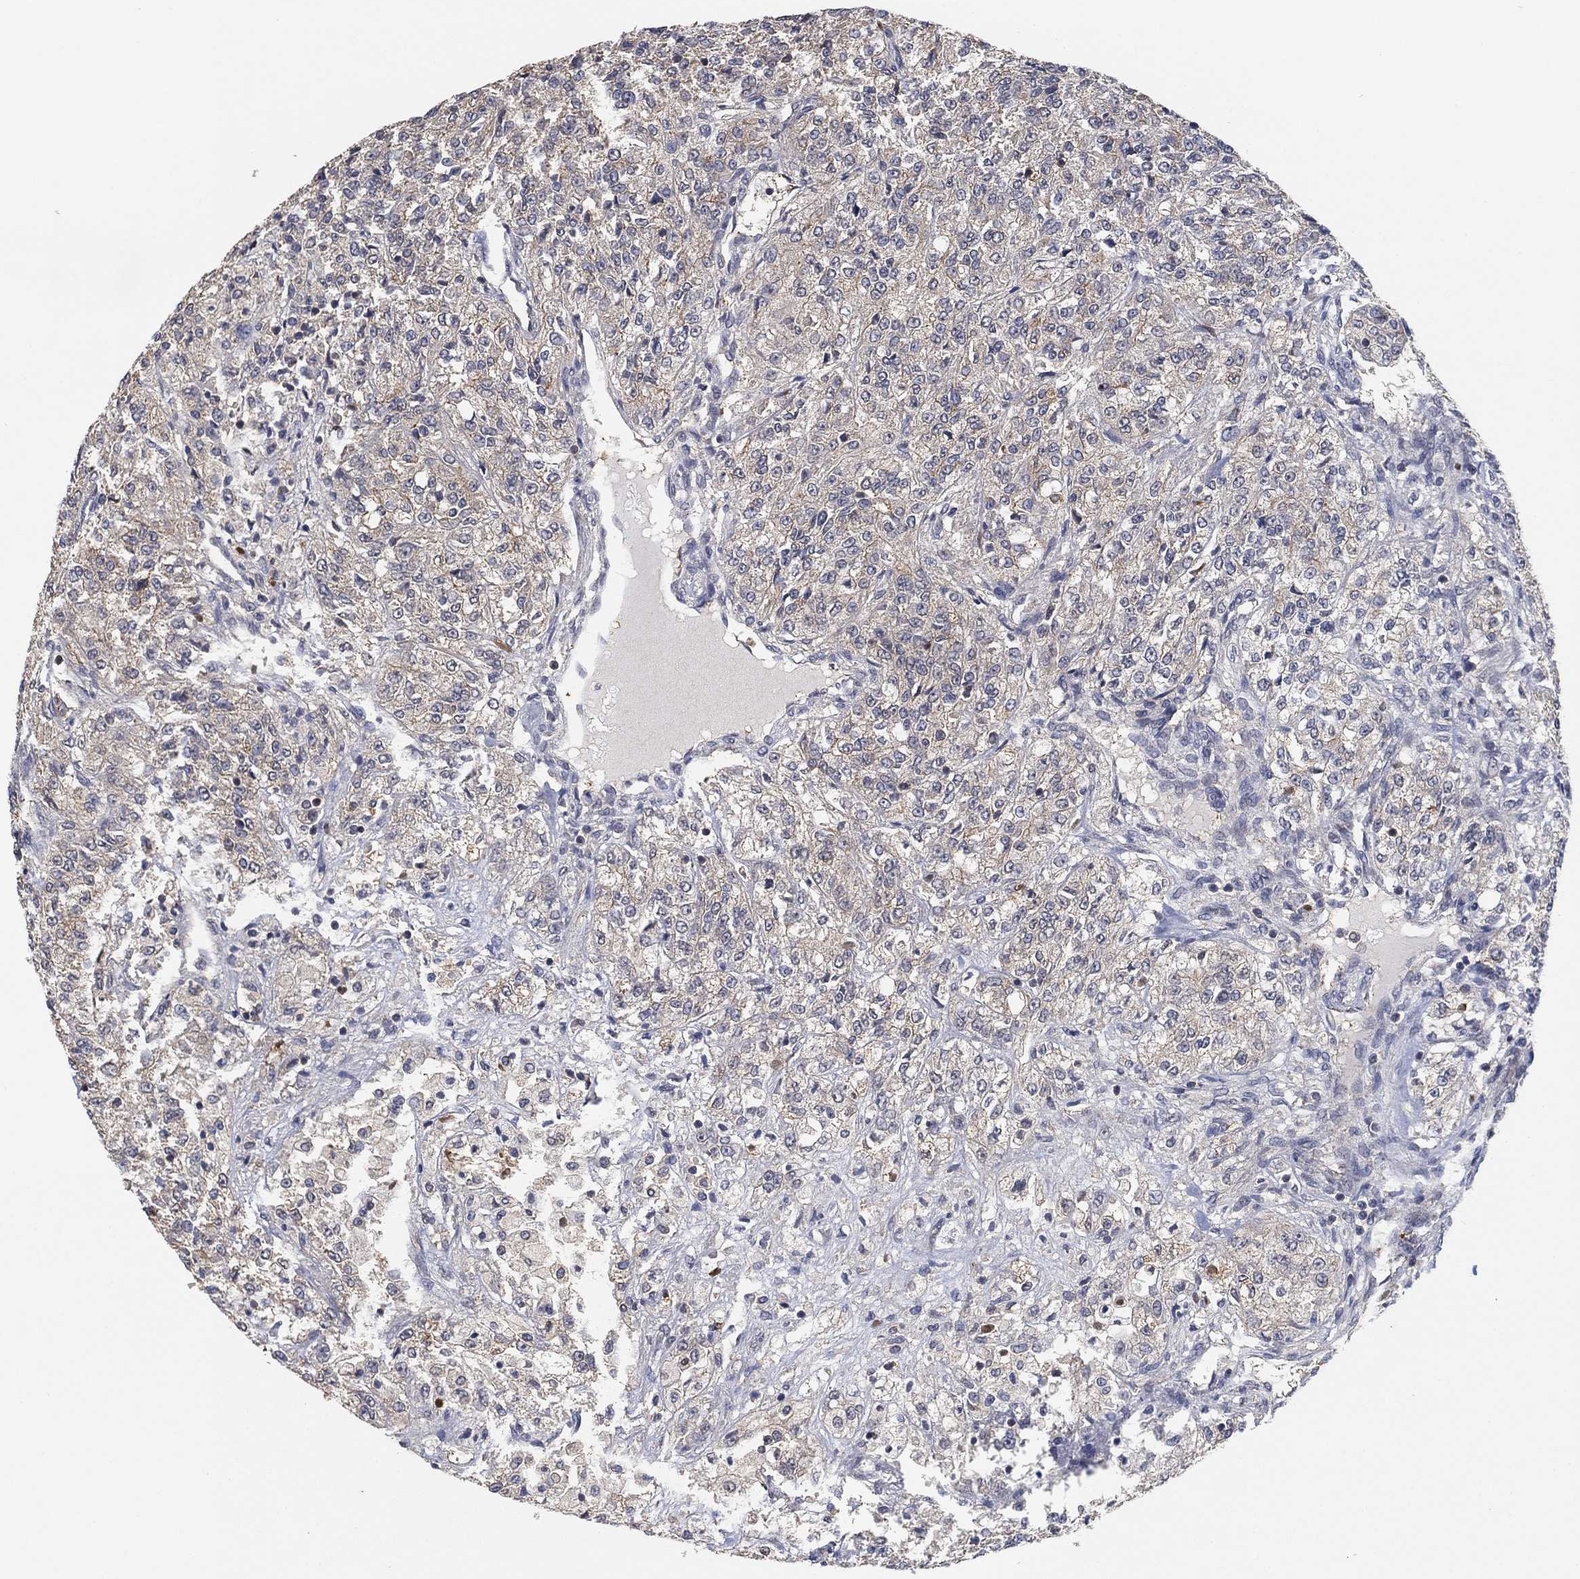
{"staining": {"intensity": "negative", "quantity": "none", "location": "none"}, "tissue": "renal cancer", "cell_type": "Tumor cells", "image_type": "cancer", "snomed": [{"axis": "morphology", "description": "Adenocarcinoma, NOS"}, {"axis": "topography", "description": "Kidney"}], "caption": "Immunohistochemistry (IHC) micrograph of neoplastic tissue: human renal adenocarcinoma stained with DAB reveals no significant protein positivity in tumor cells.", "gene": "CCDC43", "patient": {"sex": "female", "age": 63}}